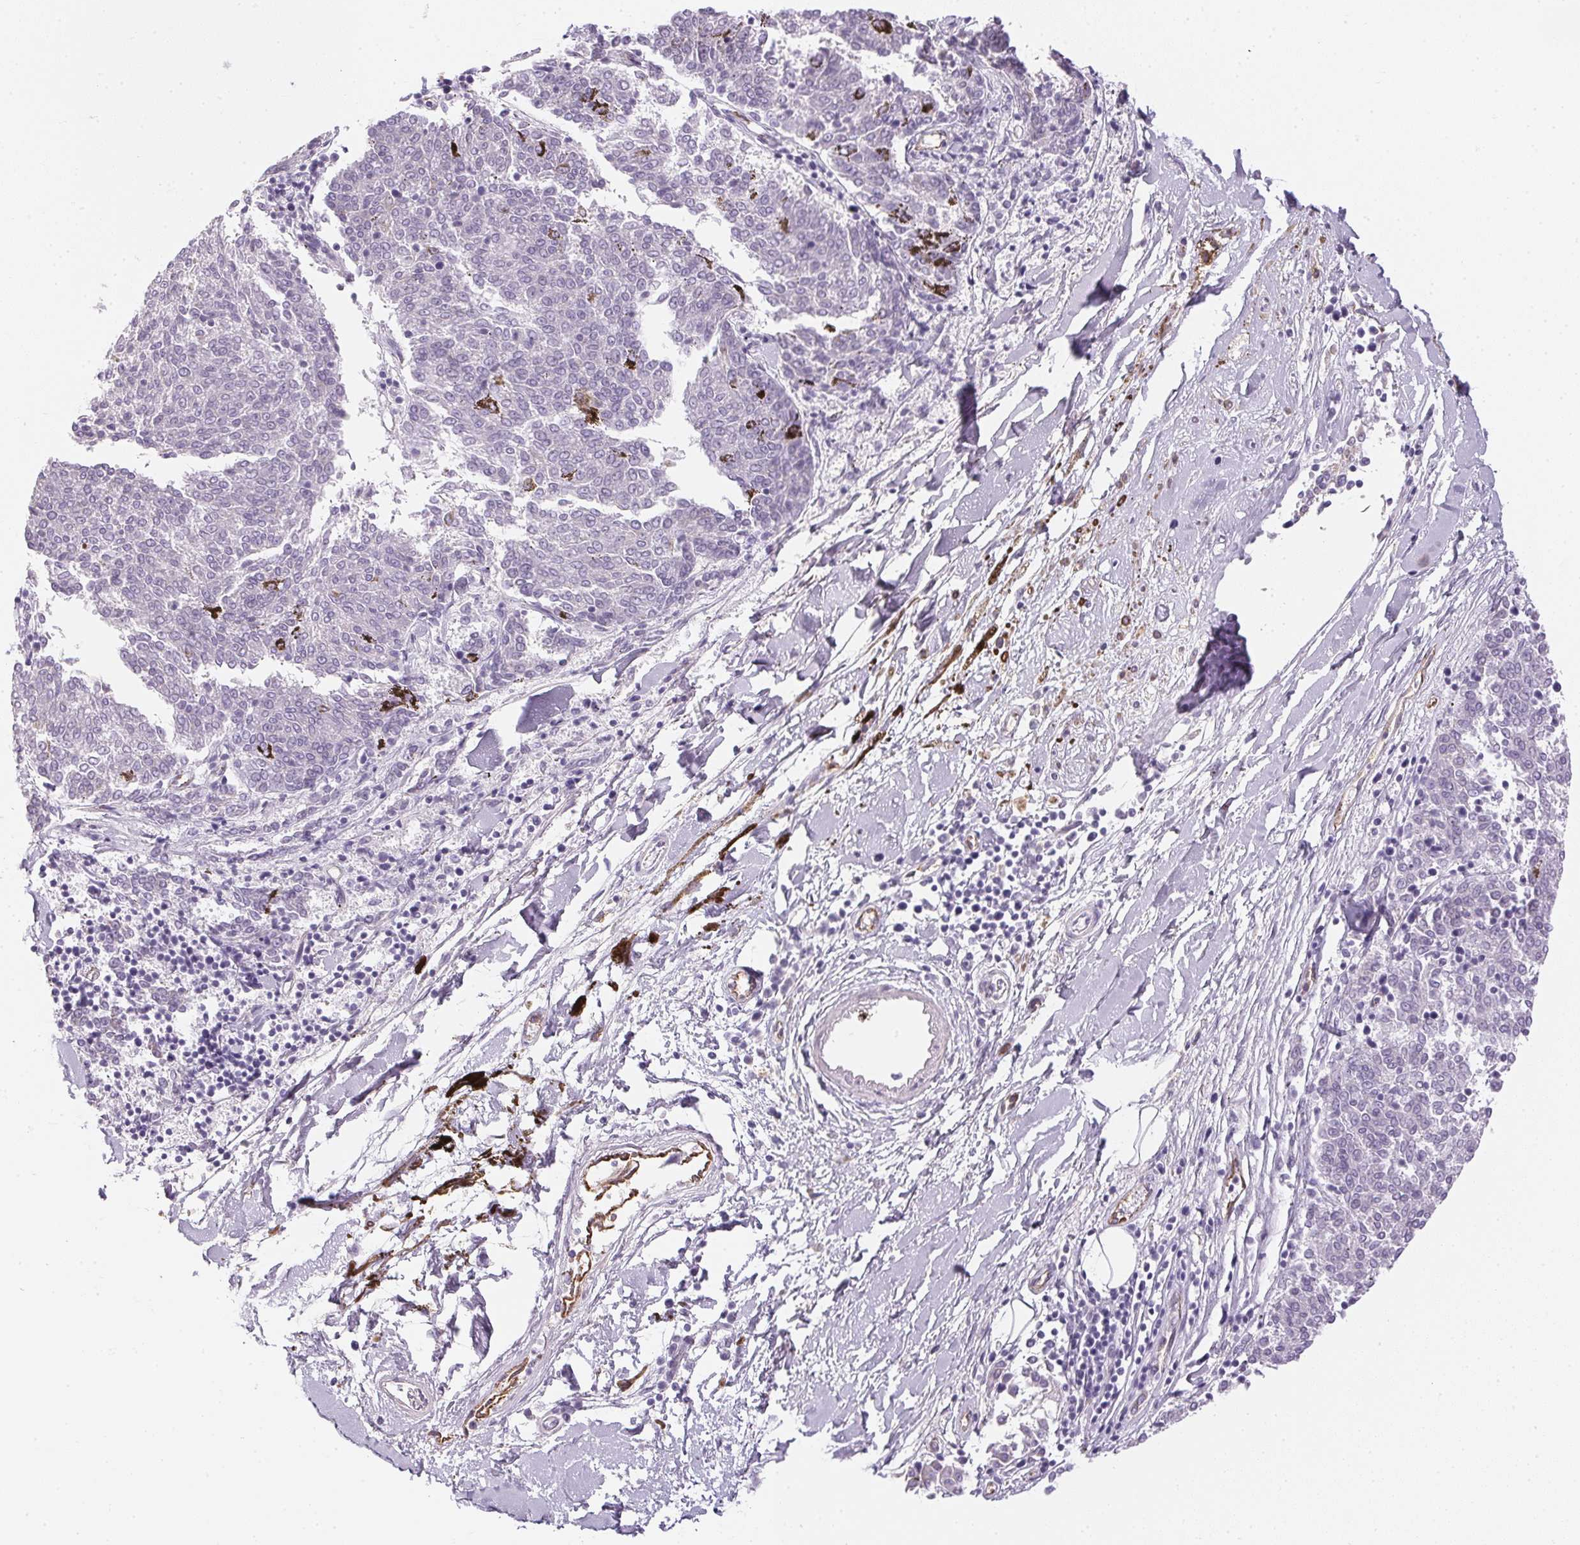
{"staining": {"intensity": "negative", "quantity": "none", "location": "none"}, "tissue": "melanoma", "cell_type": "Tumor cells", "image_type": "cancer", "snomed": [{"axis": "morphology", "description": "Malignant melanoma, NOS"}, {"axis": "topography", "description": "Skin"}], "caption": "DAB immunohistochemical staining of human melanoma exhibits no significant positivity in tumor cells.", "gene": "SMYD1", "patient": {"sex": "female", "age": 72}}